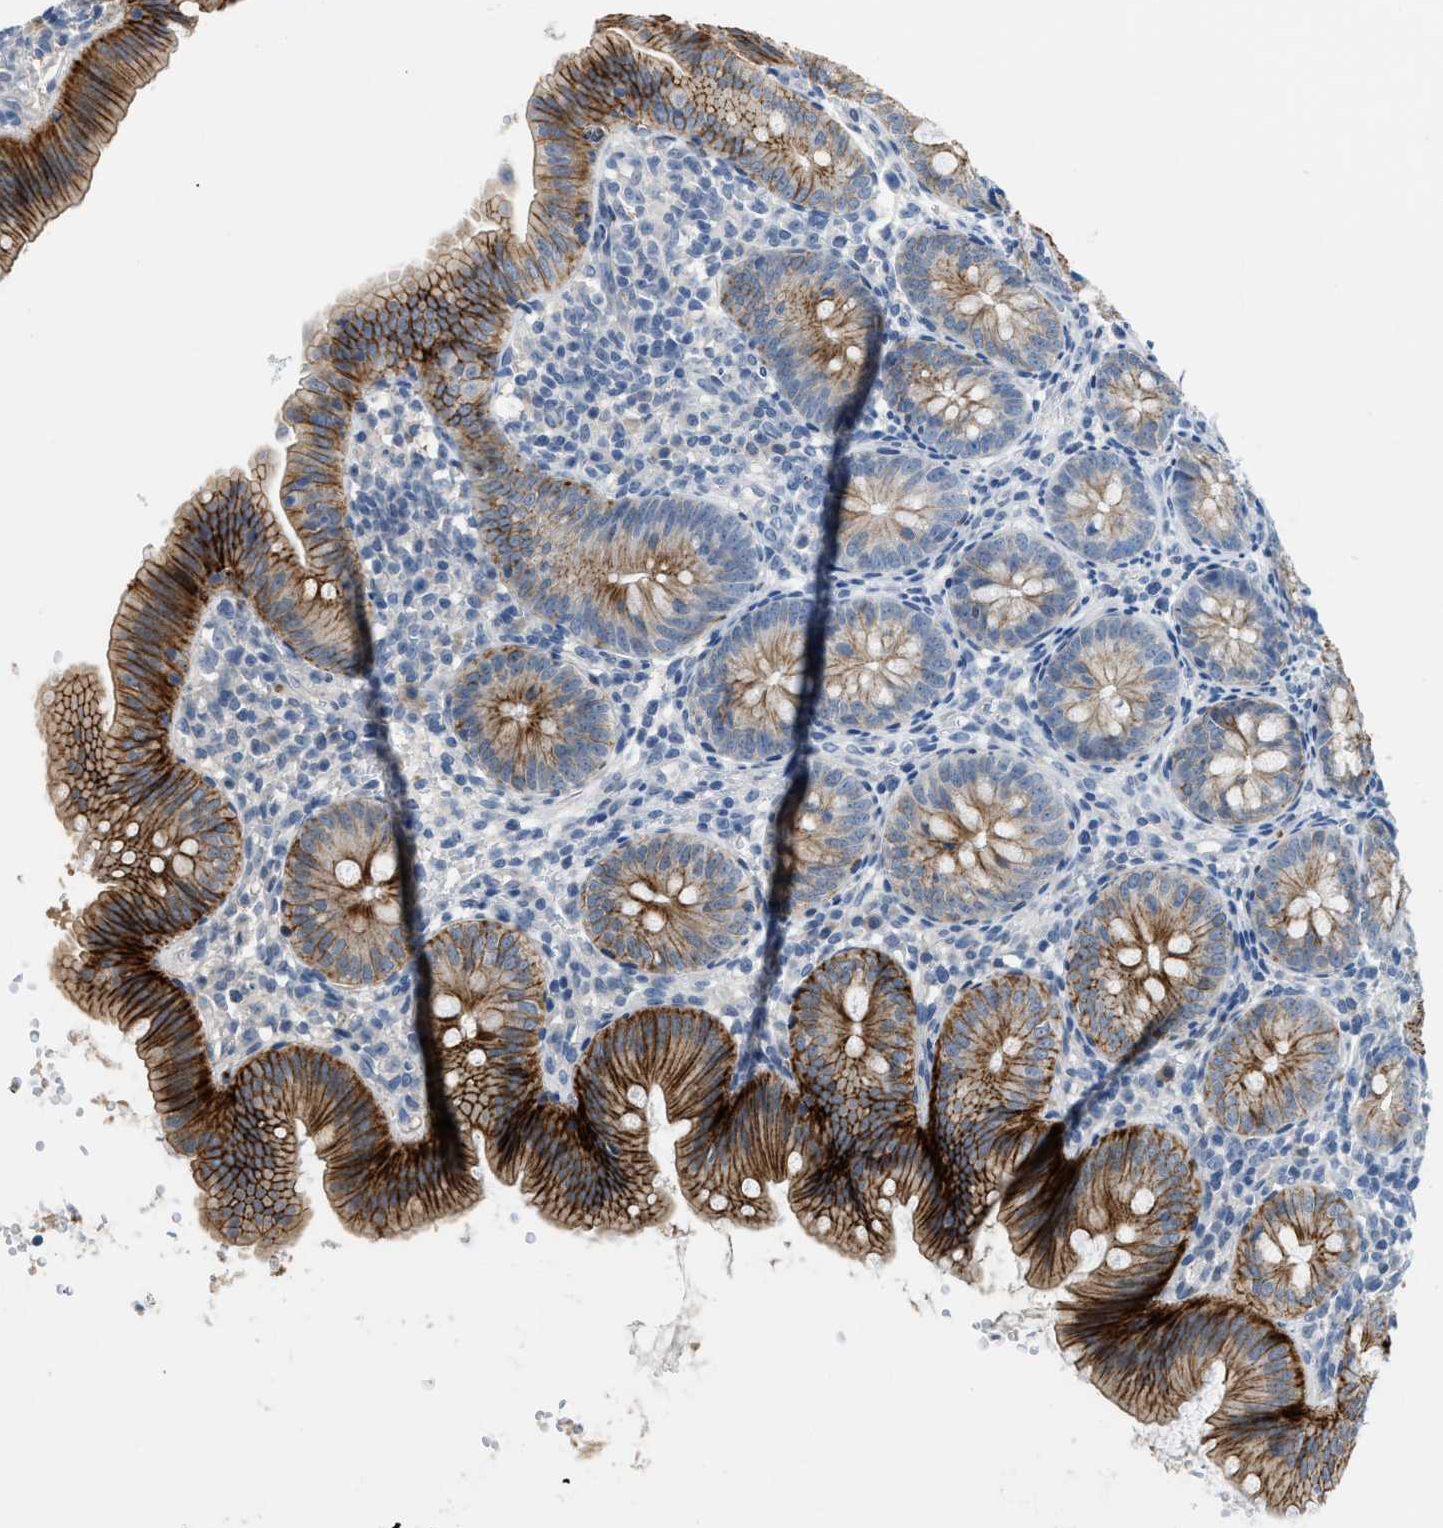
{"staining": {"intensity": "strong", "quantity": "25%-75%", "location": "cytoplasmic/membranous"}, "tissue": "appendix", "cell_type": "Glandular cells", "image_type": "normal", "snomed": [{"axis": "morphology", "description": "Normal tissue, NOS"}, {"axis": "topography", "description": "Appendix"}], "caption": "The photomicrograph demonstrates staining of benign appendix, revealing strong cytoplasmic/membranous protein staining (brown color) within glandular cells.", "gene": "TMEM154", "patient": {"sex": "male", "age": 1}}